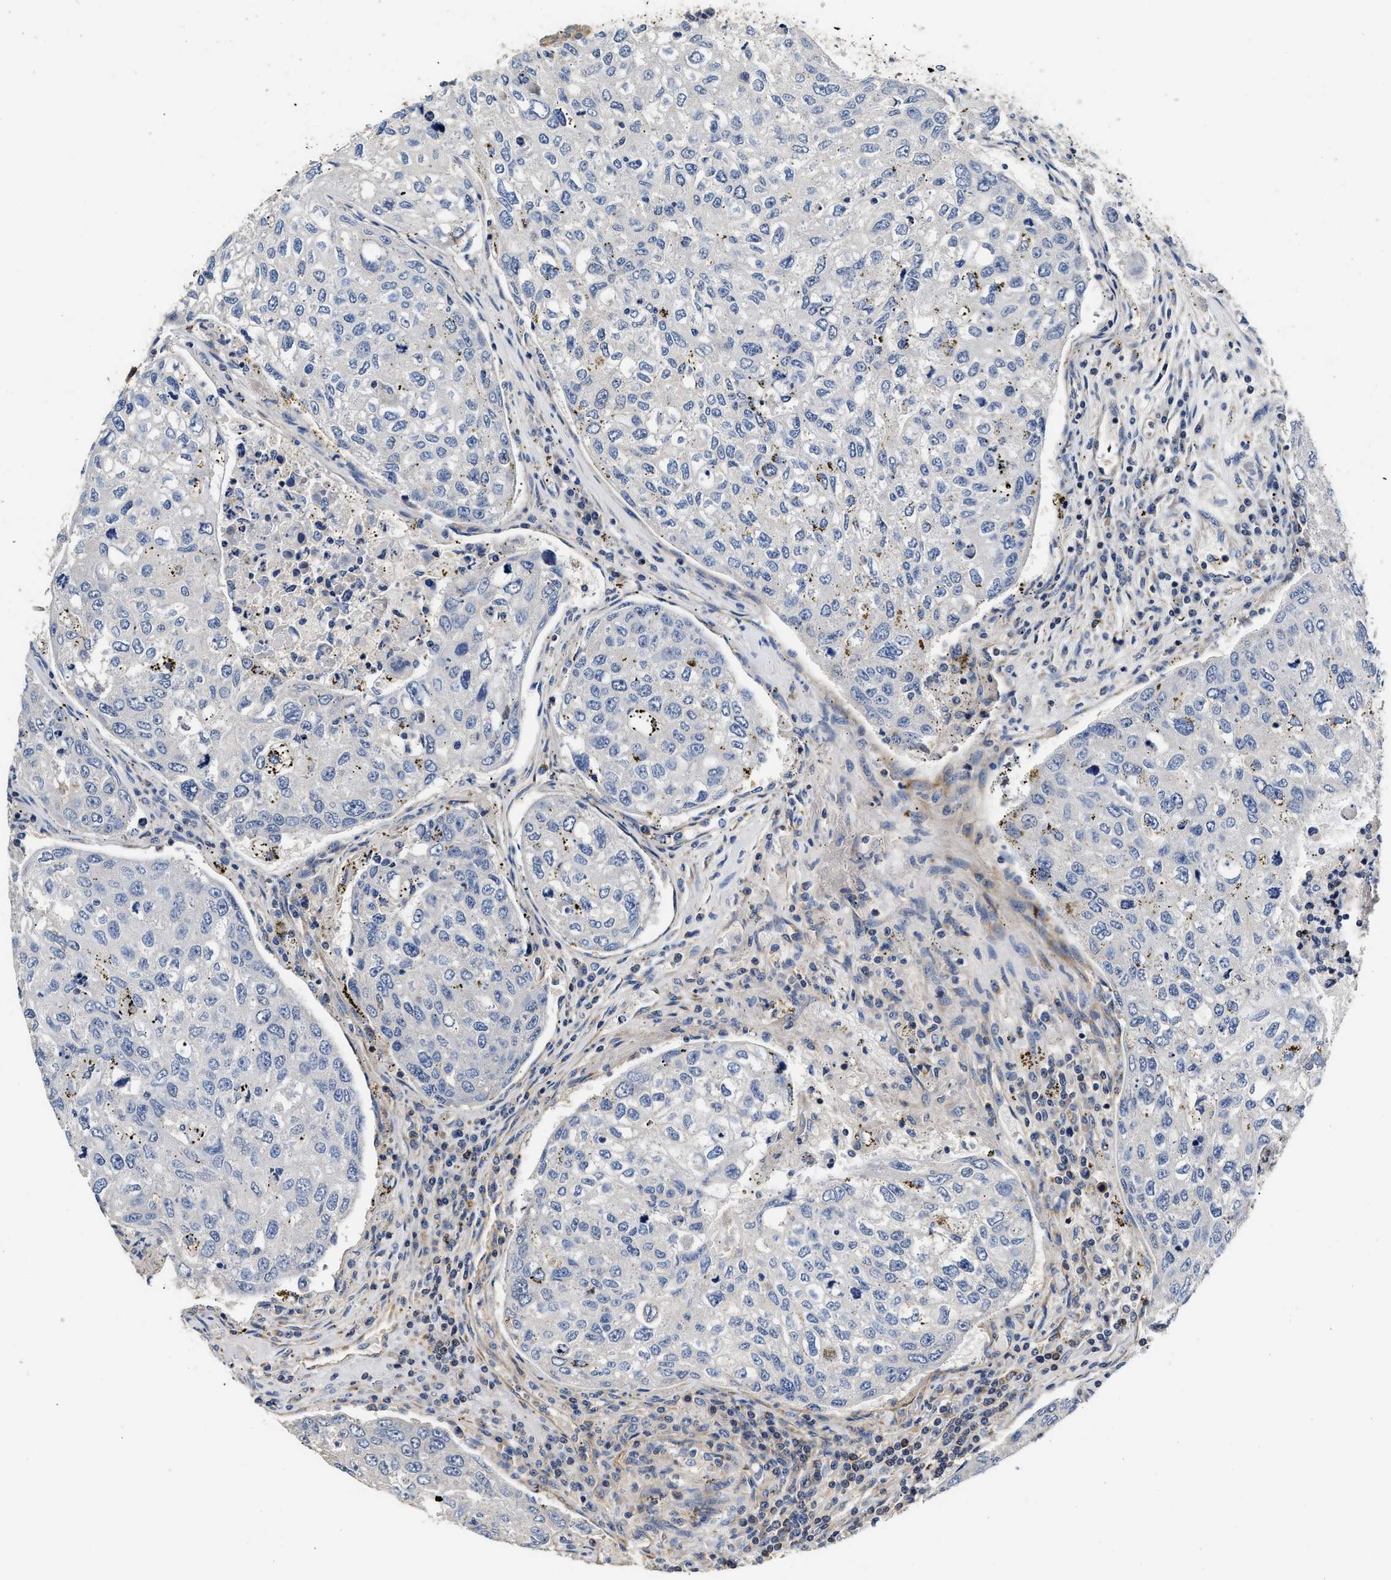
{"staining": {"intensity": "negative", "quantity": "none", "location": "none"}, "tissue": "urothelial cancer", "cell_type": "Tumor cells", "image_type": "cancer", "snomed": [{"axis": "morphology", "description": "Urothelial carcinoma, High grade"}, {"axis": "topography", "description": "Lymph node"}, {"axis": "topography", "description": "Urinary bladder"}], "caption": "Tumor cells show no significant expression in urothelial cancer.", "gene": "TEX2", "patient": {"sex": "male", "age": 51}}